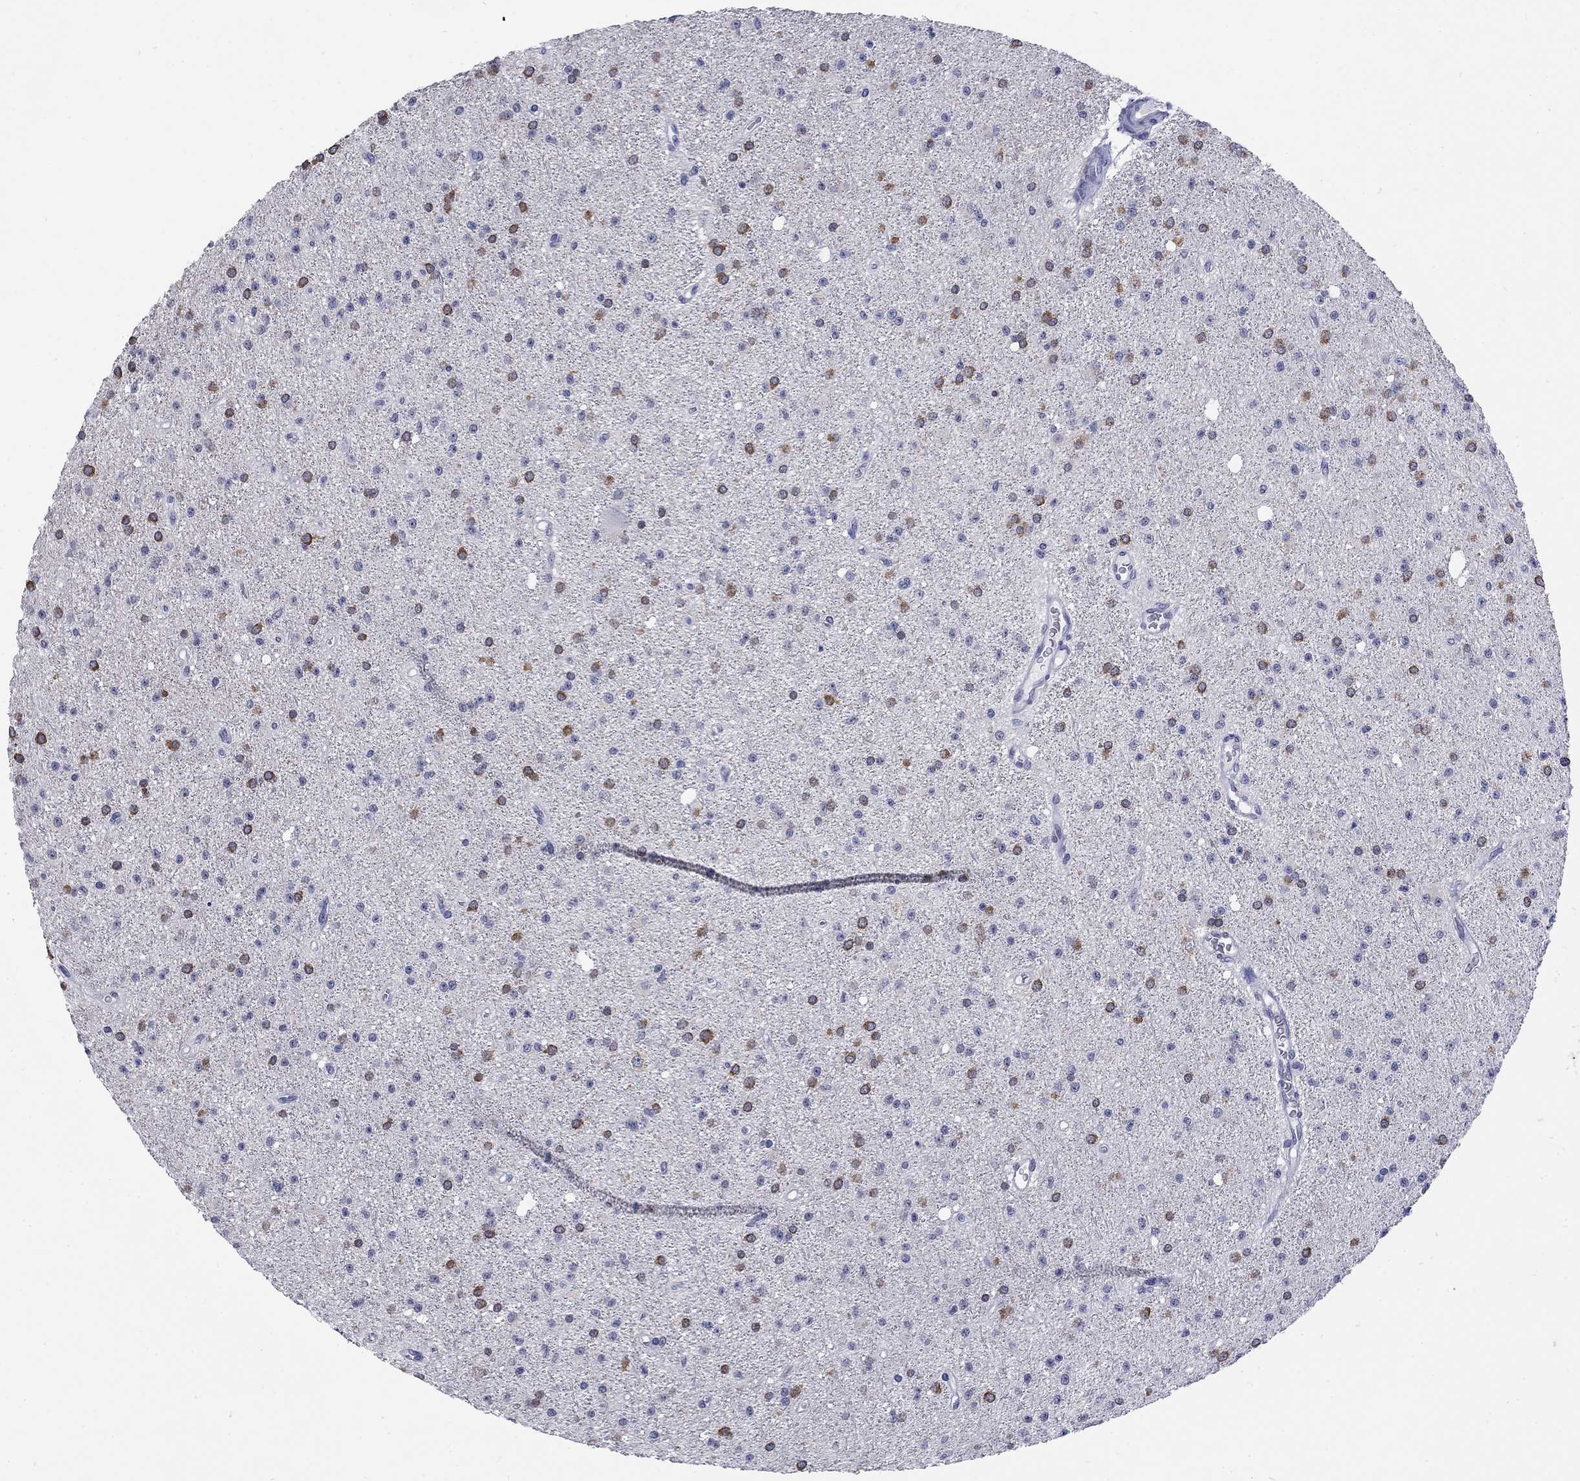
{"staining": {"intensity": "moderate", "quantity": "<25%", "location": "cytoplasmic/membranous"}, "tissue": "glioma", "cell_type": "Tumor cells", "image_type": "cancer", "snomed": [{"axis": "morphology", "description": "Glioma, malignant, Low grade"}, {"axis": "topography", "description": "Brain"}], "caption": "Moderate cytoplasmic/membranous protein positivity is present in about <25% of tumor cells in malignant low-grade glioma.", "gene": "ECEL1", "patient": {"sex": "male", "age": 27}}